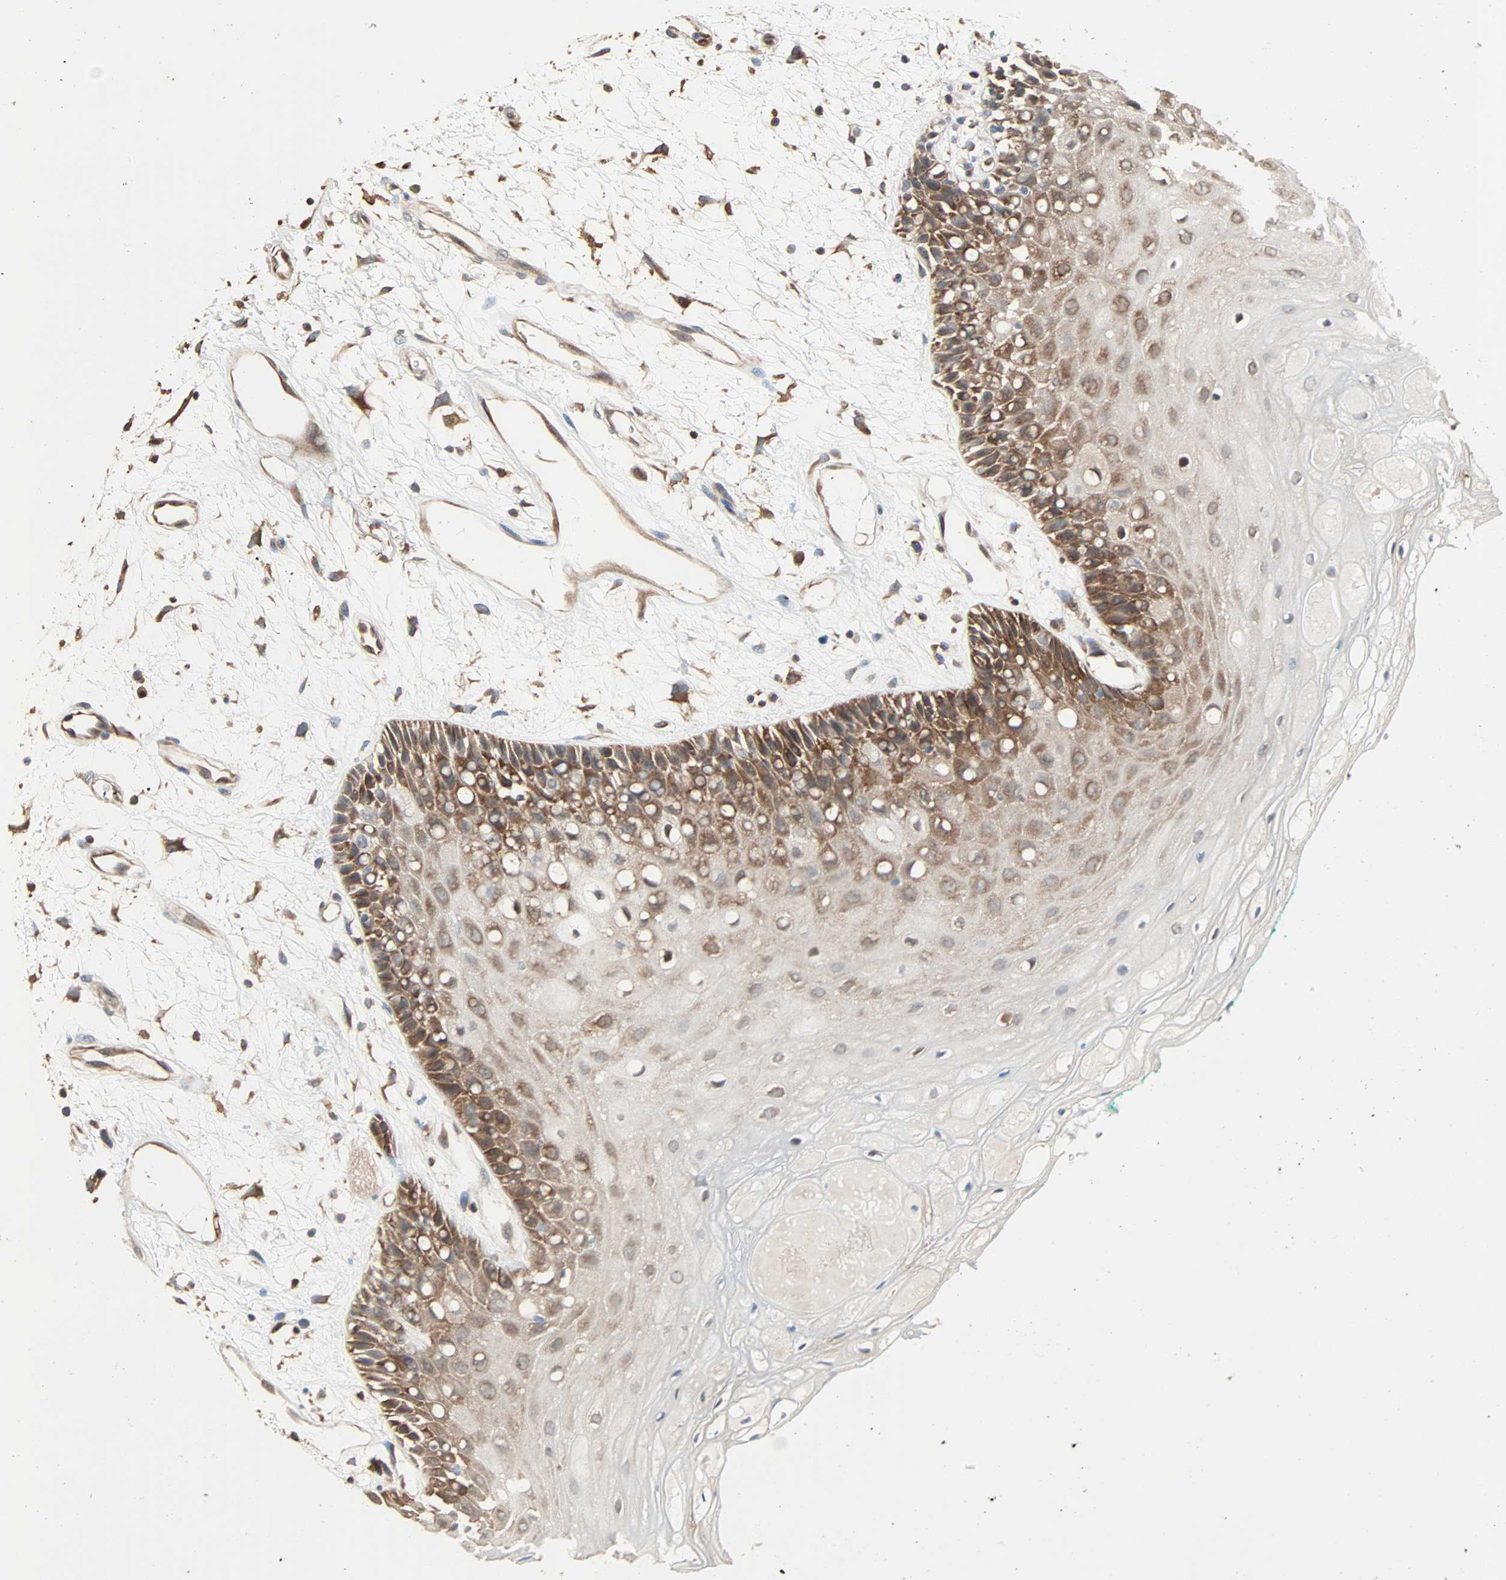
{"staining": {"intensity": "moderate", "quantity": "25%-75%", "location": "cytoplasmic/membranous"}, "tissue": "oral mucosa", "cell_type": "Squamous epithelial cells", "image_type": "normal", "snomed": [{"axis": "morphology", "description": "Normal tissue, NOS"}, {"axis": "morphology", "description": "Squamous cell carcinoma, NOS"}, {"axis": "topography", "description": "Skeletal muscle"}, {"axis": "topography", "description": "Oral tissue"}, {"axis": "topography", "description": "Head-Neck"}], "caption": "High-magnification brightfield microscopy of benign oral mucosa stained with DAB (3,3'-diaminobenzidine) (brown) and counterstained with hematoxylin (blue). squamous epithelial cells exhibit moderate cytoplasmic/membranous expression is identified in about25%-75% of cells. The staining is performed using DAB (3,3'-diaminobenzidine) brown chromogen to label protein expression. The nuclei are counter-stained blue using hematoxylin.", "gene": "PRDX1", "patient": {"sex": "female", "age": 84}}